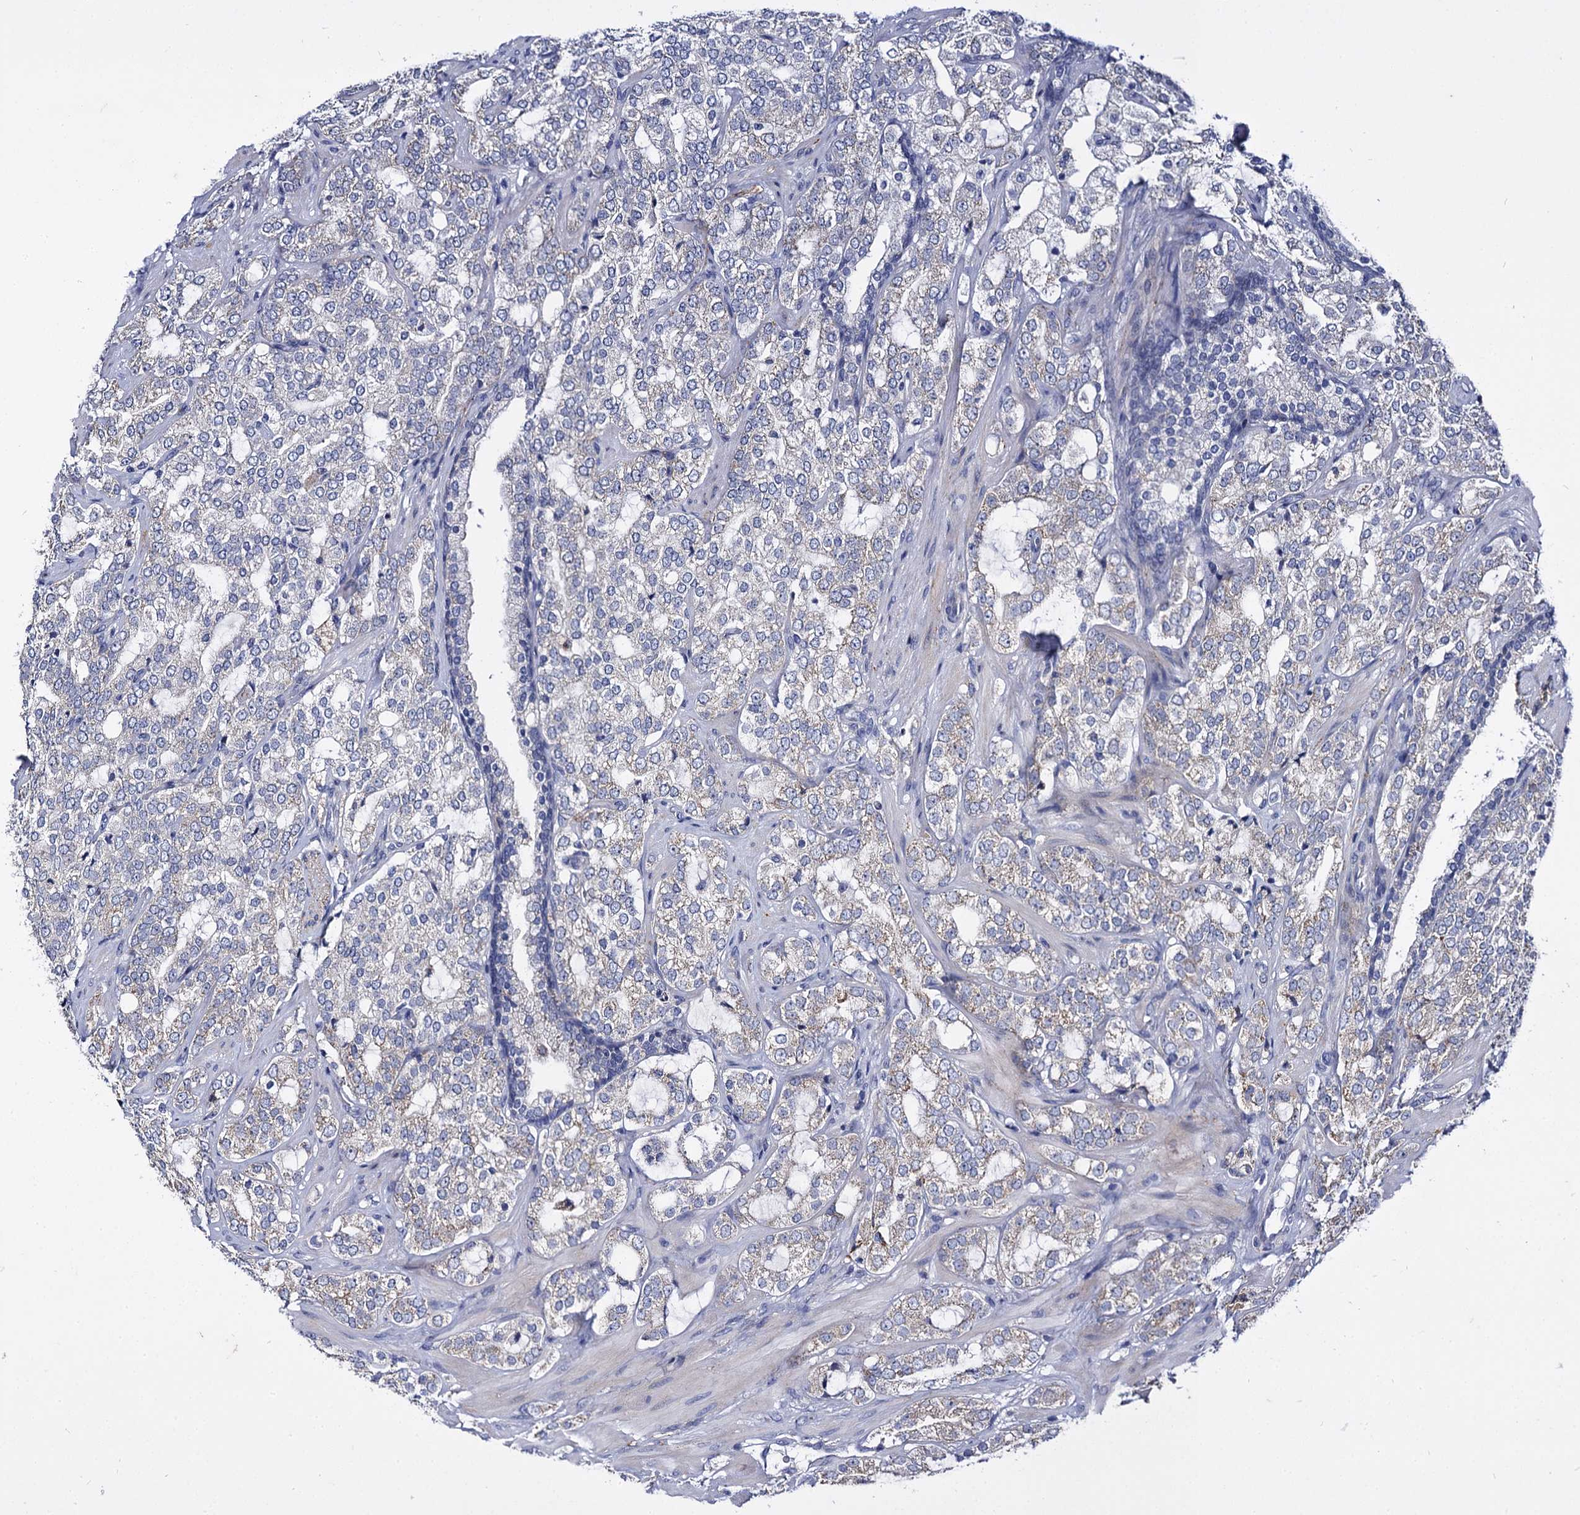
{"staining": {"intensity": "weak", "quantity": "<25%", "location": "cytoplasmic/membranous"}, "tissue": "prostate cancer", "cell_type": "Tumor cells", "image_type": "cancer", "snomed": [{"axis": "morphology", "description": "Adenocarcinoma, High grade"}, {"axis": "topography", "description": "Prostate"}], "caption": "There is no significant positivity in tumor cells of prostate cancer.", "gene": "PANX2", "patient": {"sex": "male", "age": 64}}